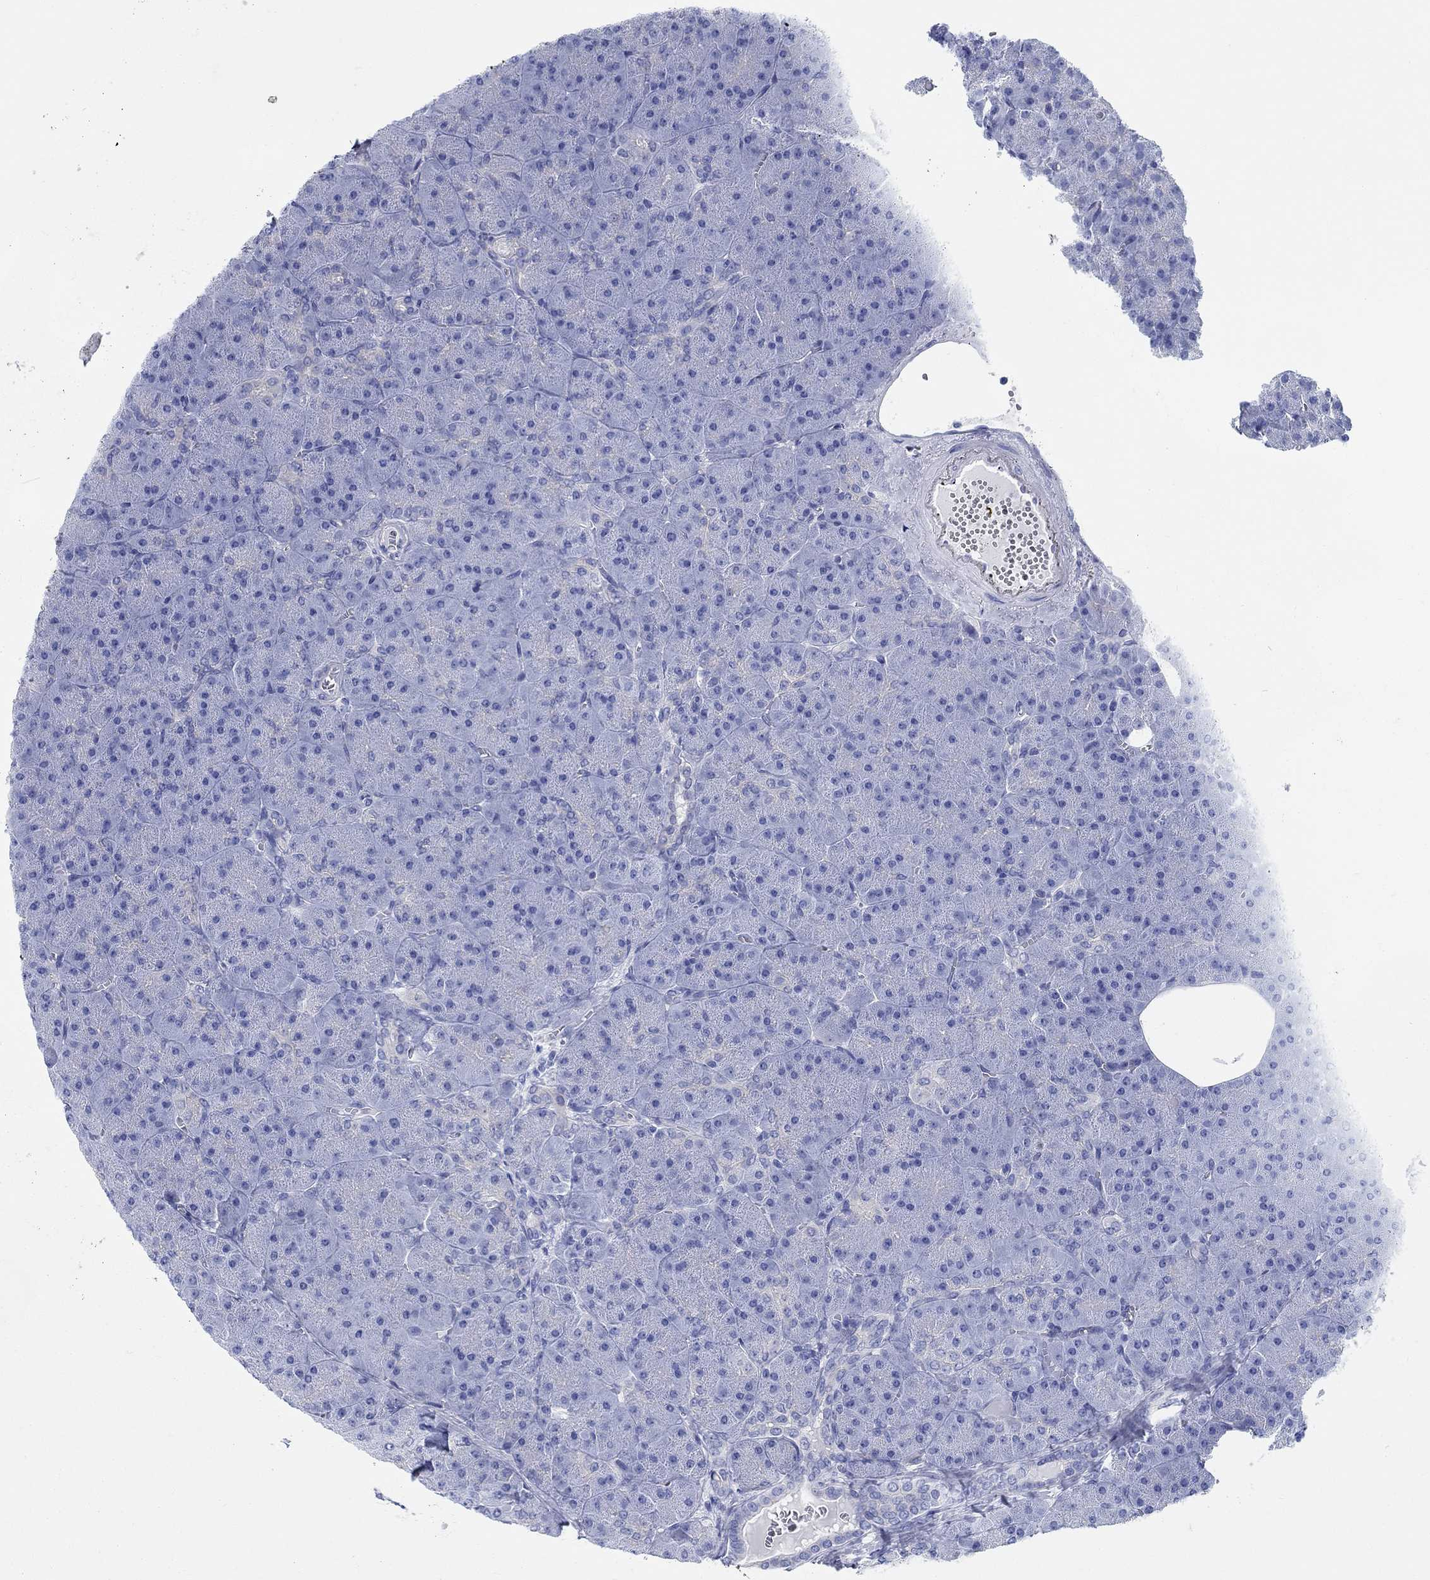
{"staining": {"intensity": "negative", "quantity": "none", "location": "none"}, "tissue": "pancreas", "cell_type": "Exocrine glandular cells", "image_type": "normal", "snomed": [{"axis": "morphology", "description": "Normal tissue, NOS"}, {"axis": "topography", "description": "Pancreas"}], "caption": "IHC photomicrograph of benign human pancreas stained for a protein (brown), which demonstrates no staining in exocrine glandular cells. (Immunohistochemistry, brightfield microscopy, high magnification).", "gene": "RD3L", "patient": {"sex": "male", "age": 61}}